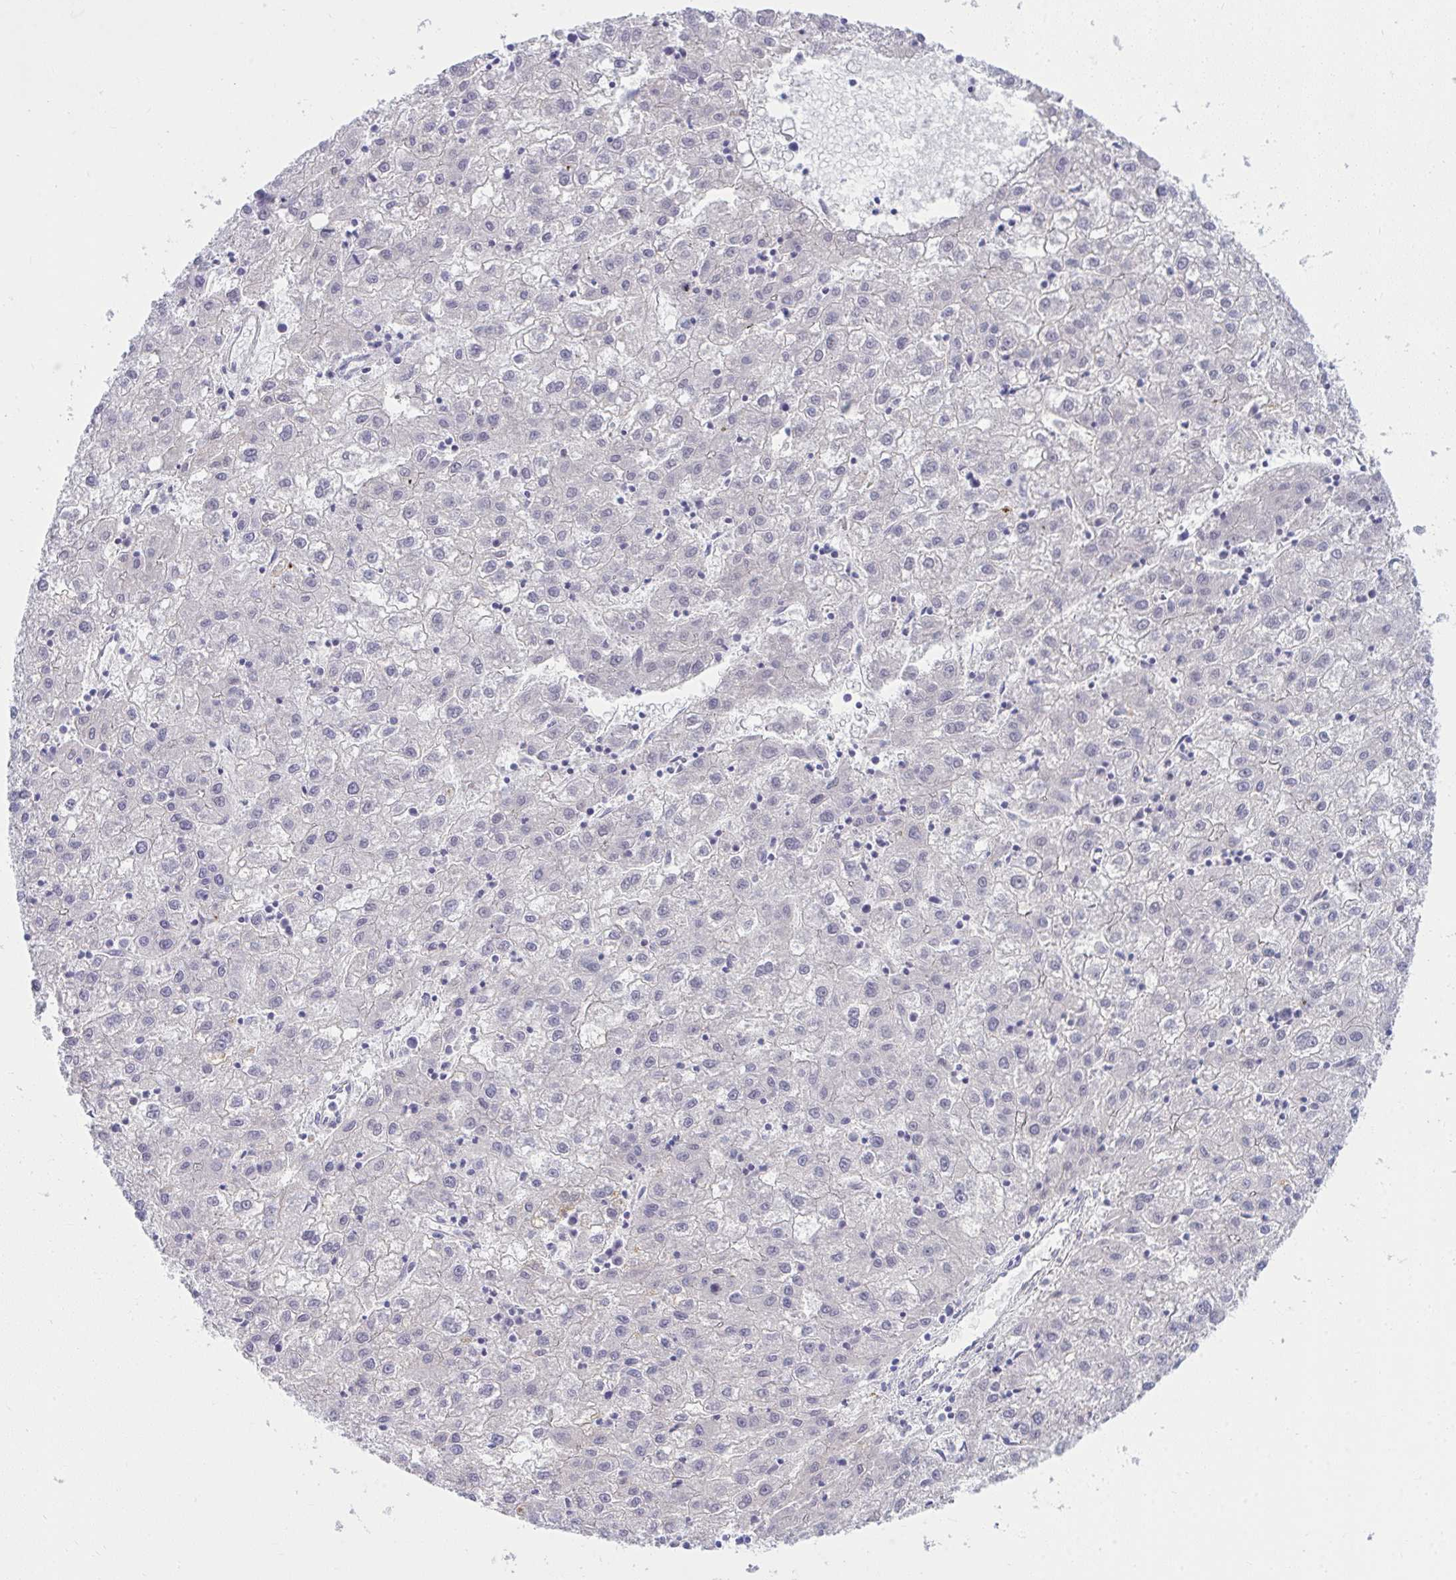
{"staining": {"intensity": "negative", "quantity": "none", "location": "none"}, "tissue": "liver cancer", "cell_type": "Tumor cells", "image_type": "cancer", "snomed": [{"axis": "morphology", "description": "Carcinoma, Hepatocellular, NOS"}, {"axis": "topography", "description": "Liver"}], "caption": "Liver hepatocellular carcinoma was stained to show a protein in brown. There is no significant positivity in tumor cells.", "gene": "LRRC36", "patient": {"sex": "male", "age": 72}}